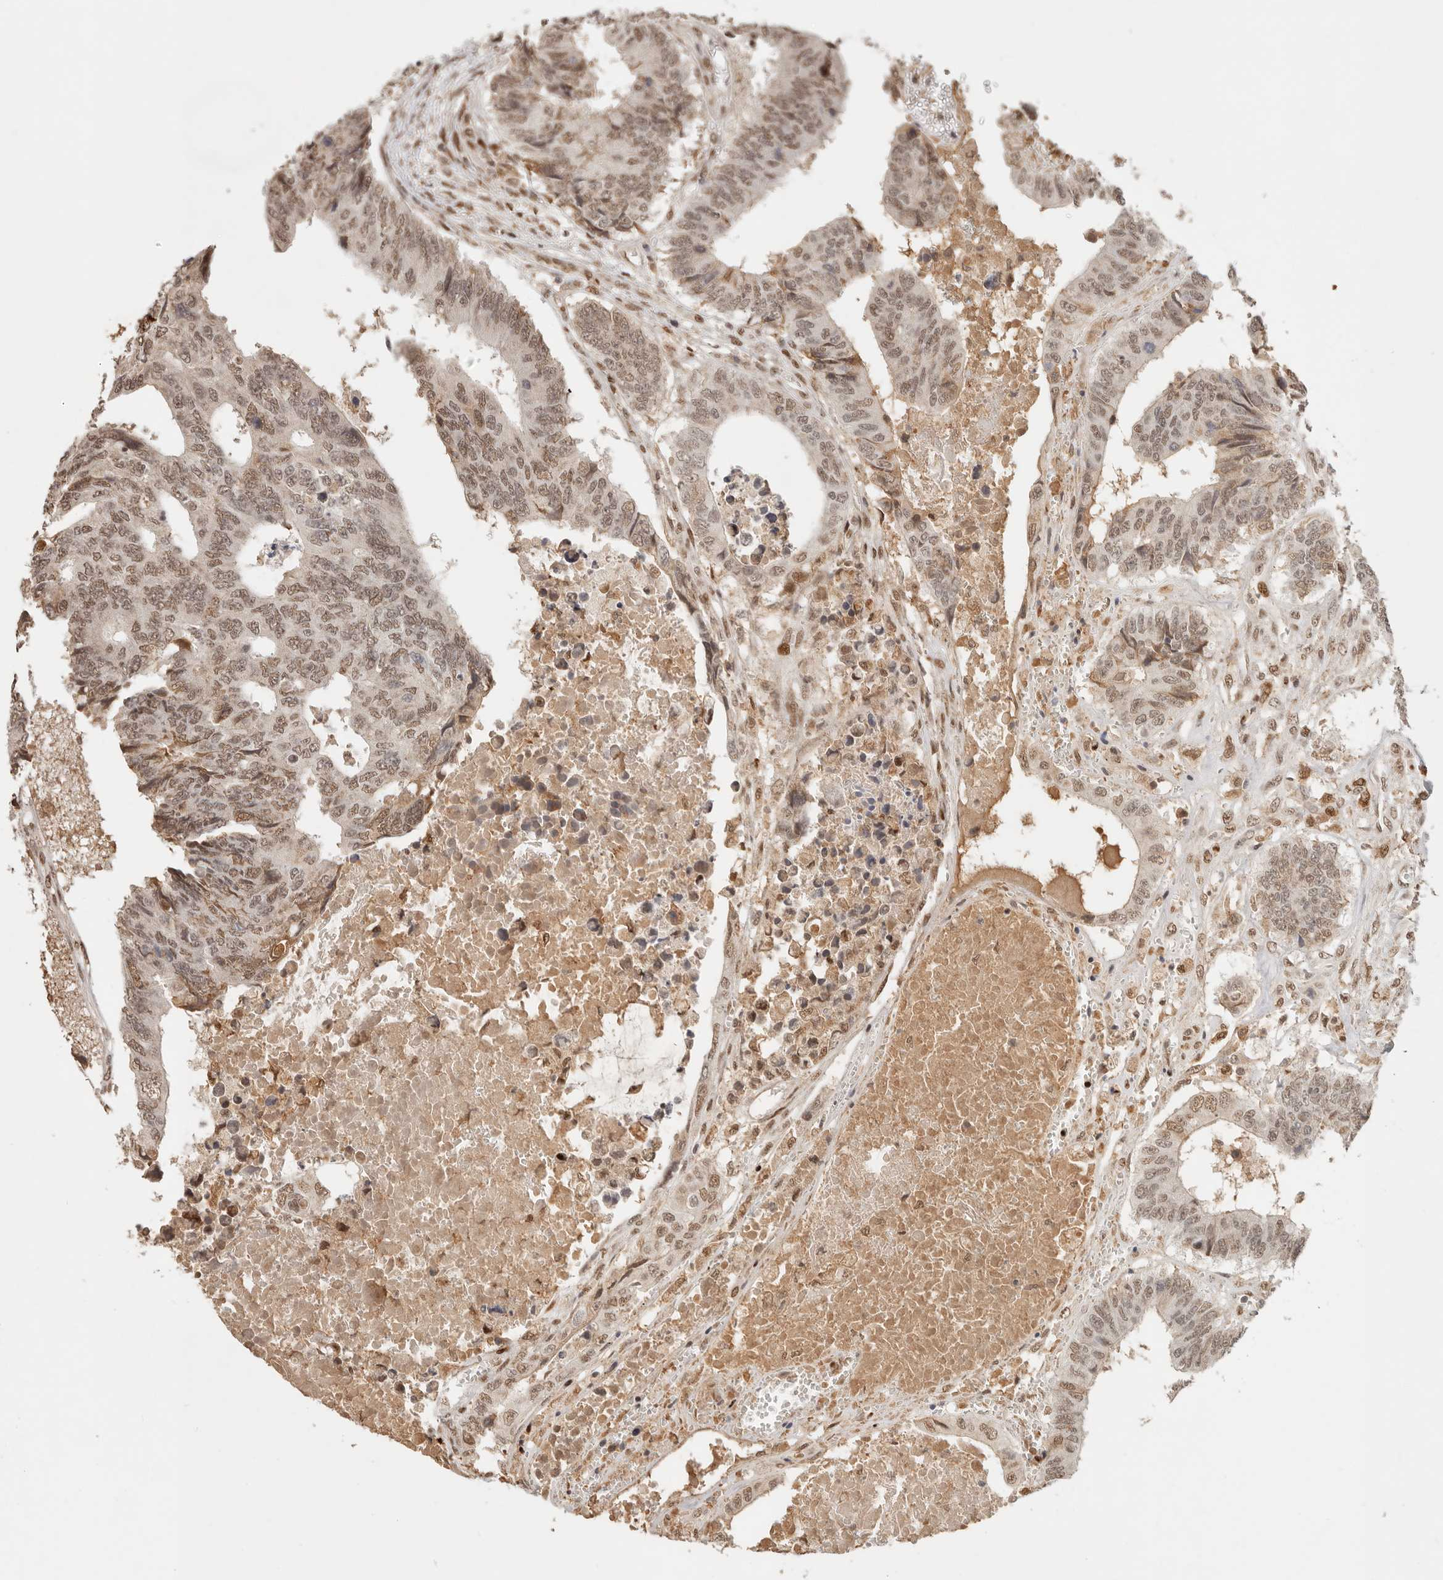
{"staining": {"intensity": "moderate", "quantity": ">75%", "location": "nuclear"}, "tissue": "colorectal cancer", "cell_type": "Tumor cells", "image_type": "cancer", "snomed": [{"axis": "morphology", "description": "Adenocarcinoma, NOS"}, {"axis": "topography", "description": "Rectum"}], "caption": "High-magnification brightfield microscopy of colorectal cancer stained with DAB (3,3'-diaminobenzidine) (brown) and counterstained with hematoxylin (blue). tumor cells exhibit moderate nuclear expression is seen in approximately>75% of cells.", "gene": "NPAS2", "patient": {"sex": "male", "age": 84}}